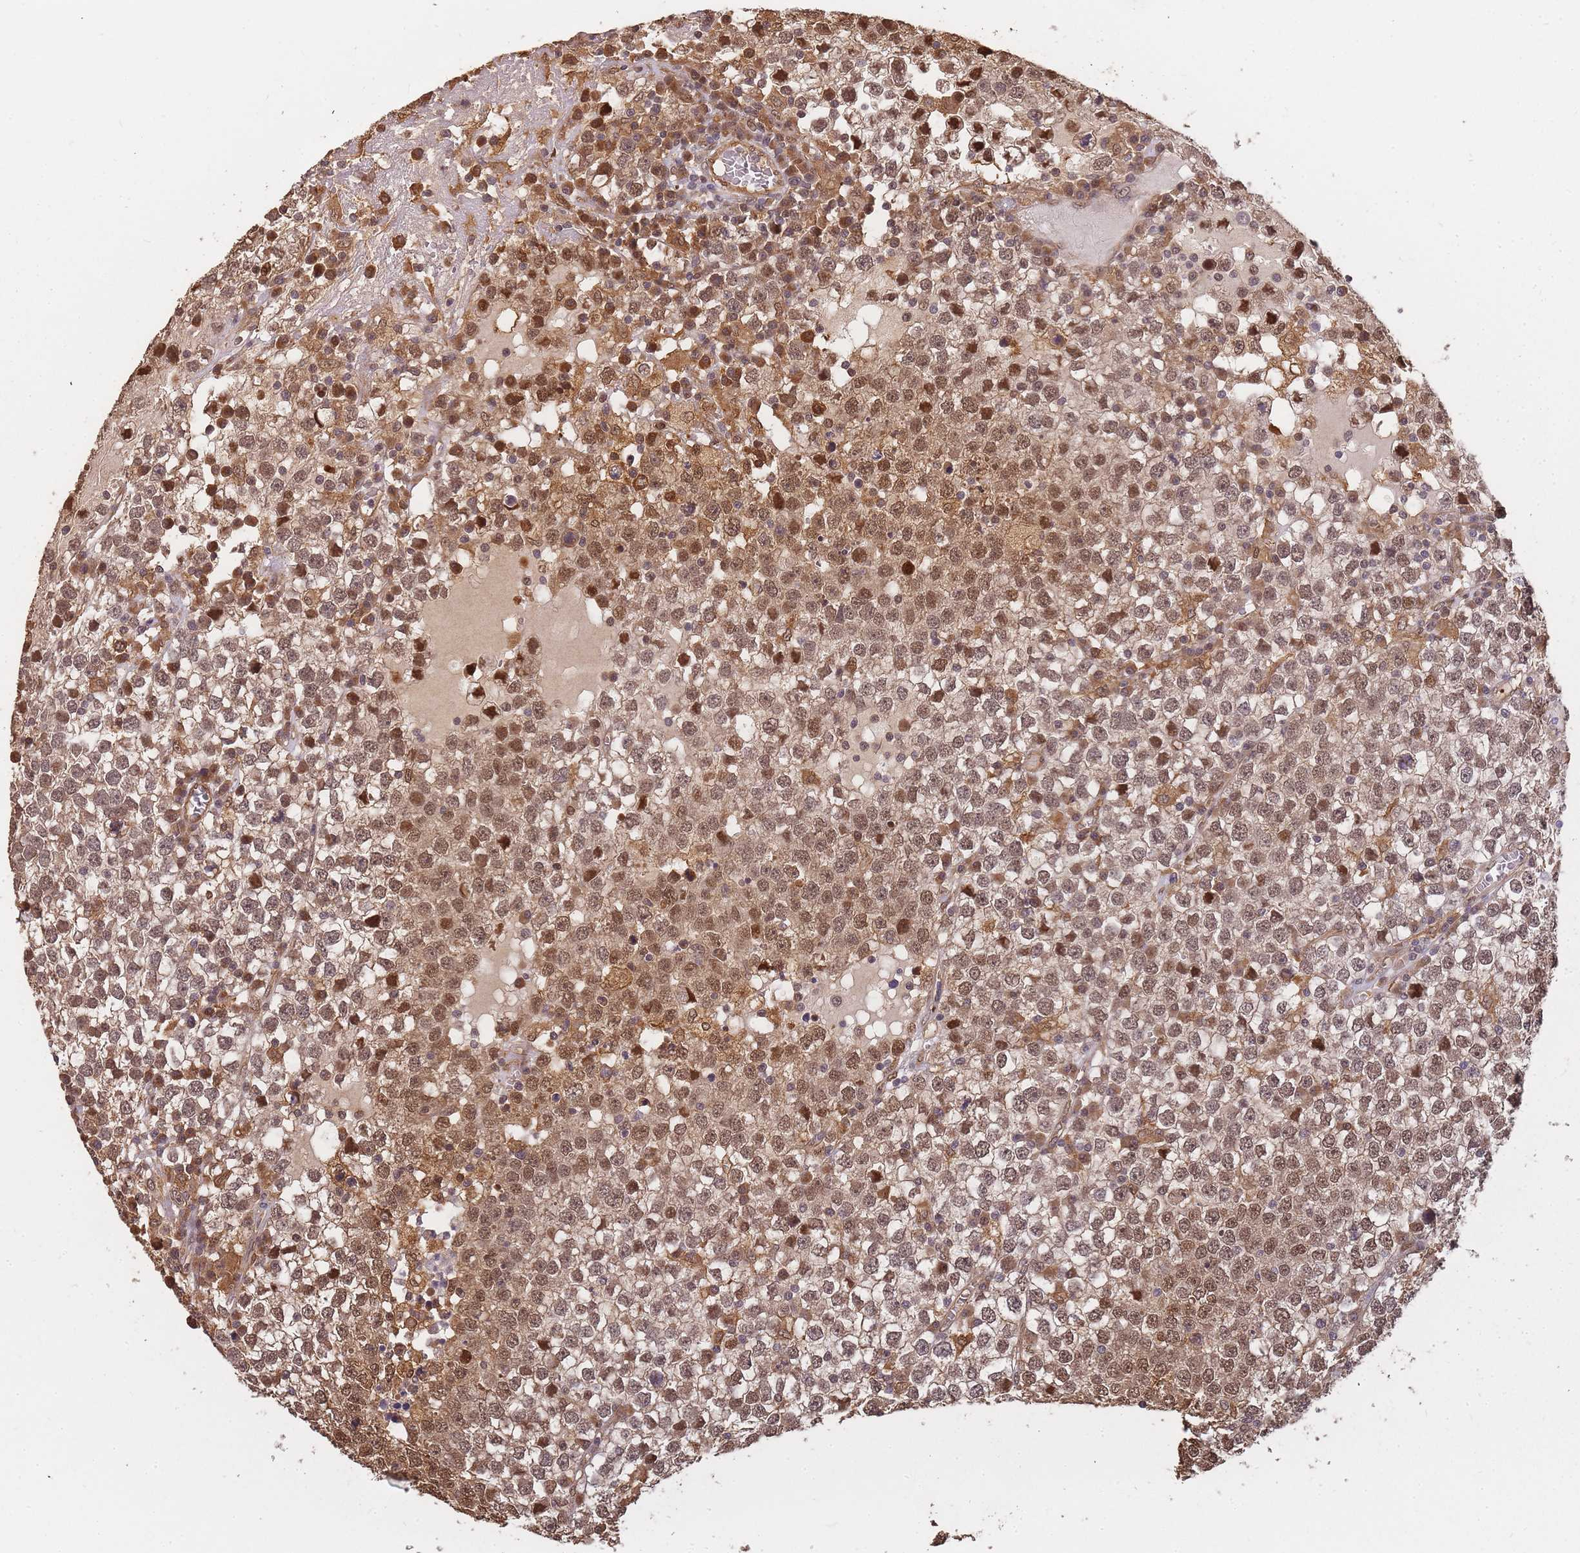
{"staining": {"intensity": "moderate", "quantity": ">75%", "location": "cytoplasmic/membranous,nuclear"}, "tissue": "testis cancer", "cell_type": "Tumor cells", "image_type": "cancer", "snomed": [{"axis": "morphology", "description": "Seminoma, NOS"}, {"axis": "topography", "description": "Testis"}], "caption": "A histopathology image of testis cancer stained for a protein displays moderate cytoplasmic/membranous and nuclear brown staining in tumor cells. (DAB (3,3'-diaminobenzidine) IHC, brown staining for protein, blue staining for nuclei).", "gene": "CDKN2AIPNL", "patient": {"sex": "male", "age": 65}}